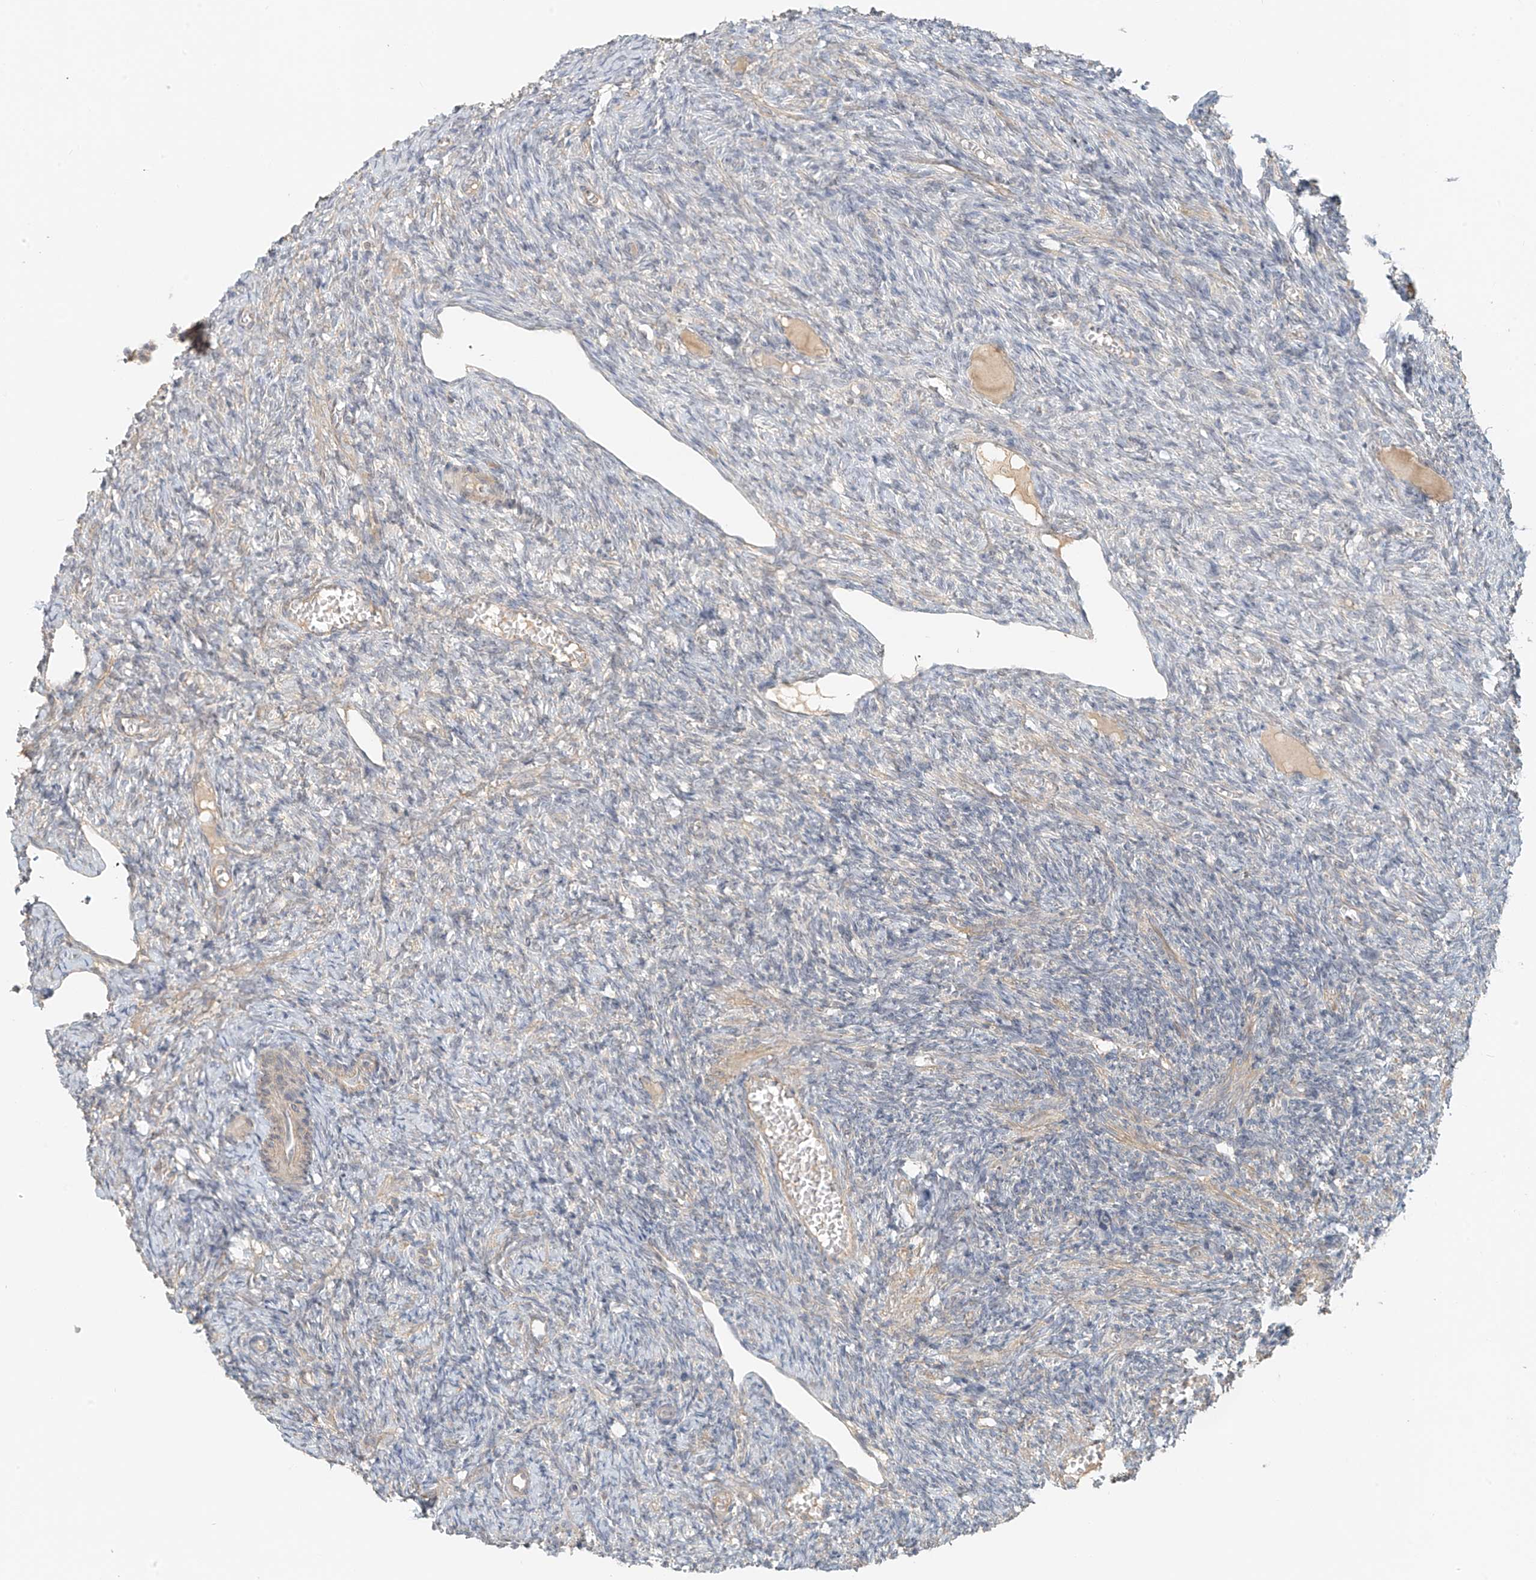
{"staining": {"intensity": "weak", "quantity": ">75%", "location": "cytoplasmic/membranous"}, "tissue": "ovary", "cell_type": "Follicle cells", "image_type": "normal", "snomed": [{"axis": "morphology", "description": "Normal tissue, NOS"}, {"axis": "topography", "description": "Ovary"}], "caption": "Immunohistochemistry (IHC) of unremarkable ovary demonstrates low levels of weak cytoplasmic/membranous expression in approximately >75% of follicle cells.", "gene": "ABCD1", "patient": {"sex": "female", "age": 27}}